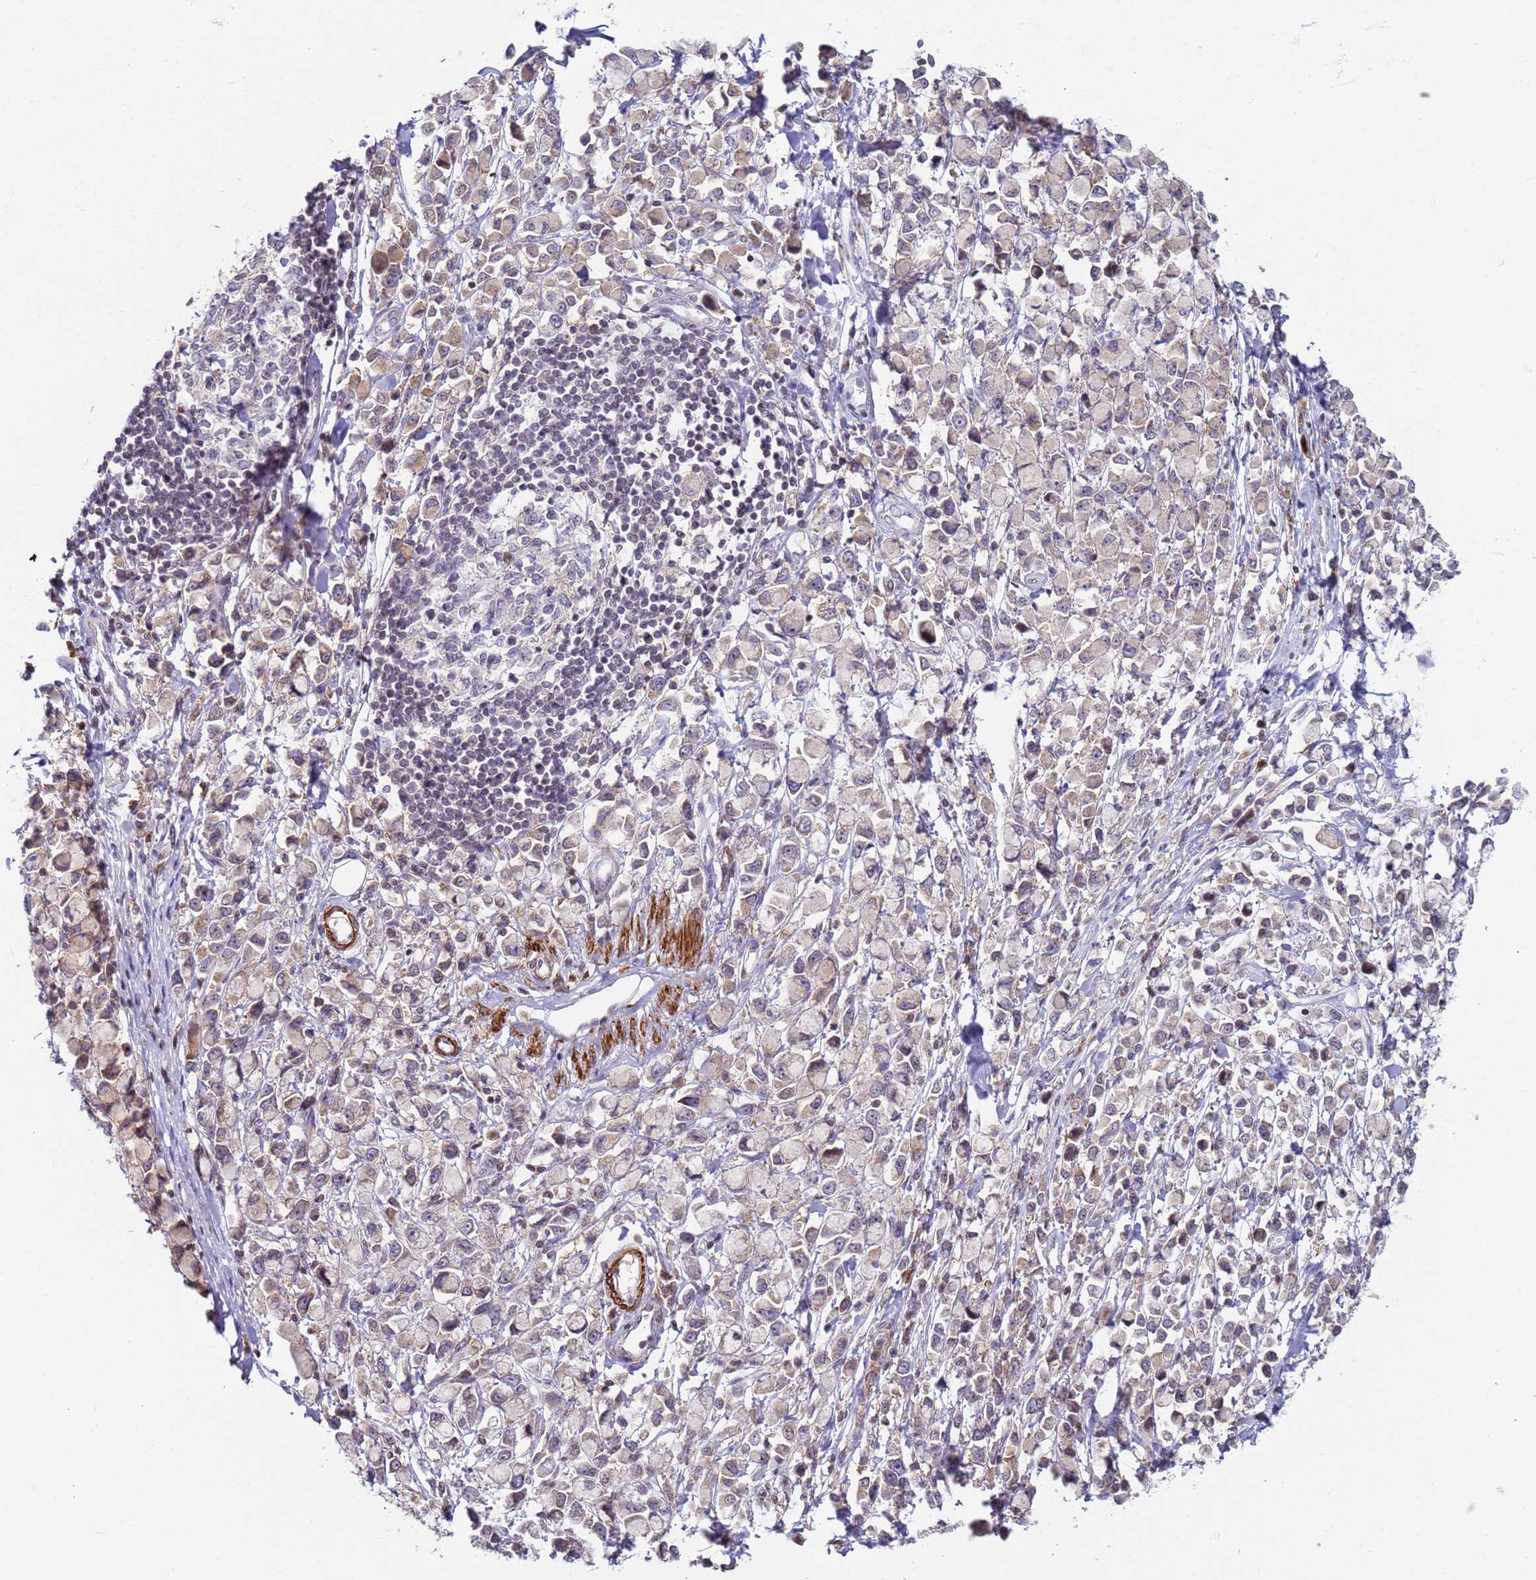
{"staining": {"intensity": "weak", "quantity": "<25%", "location": "cytoplasmic/membranous"}, "tissue": "stomach cancer", "cell_type": "Tumor cells", "image_type": "cancer", "snomed": [{"axis": "morphology", "description": "Adenocarcinoma, NOS"}, {"axis": "topography", "description": "Stomach"}], "caption": "Adenocarcinoma (stomach) stained for a protein using immunohistochemistry (IHC) exhibits no positivity tumor cells.", "gene": "SNAPC4", "patient": {"sex": "female", "age": 81}}